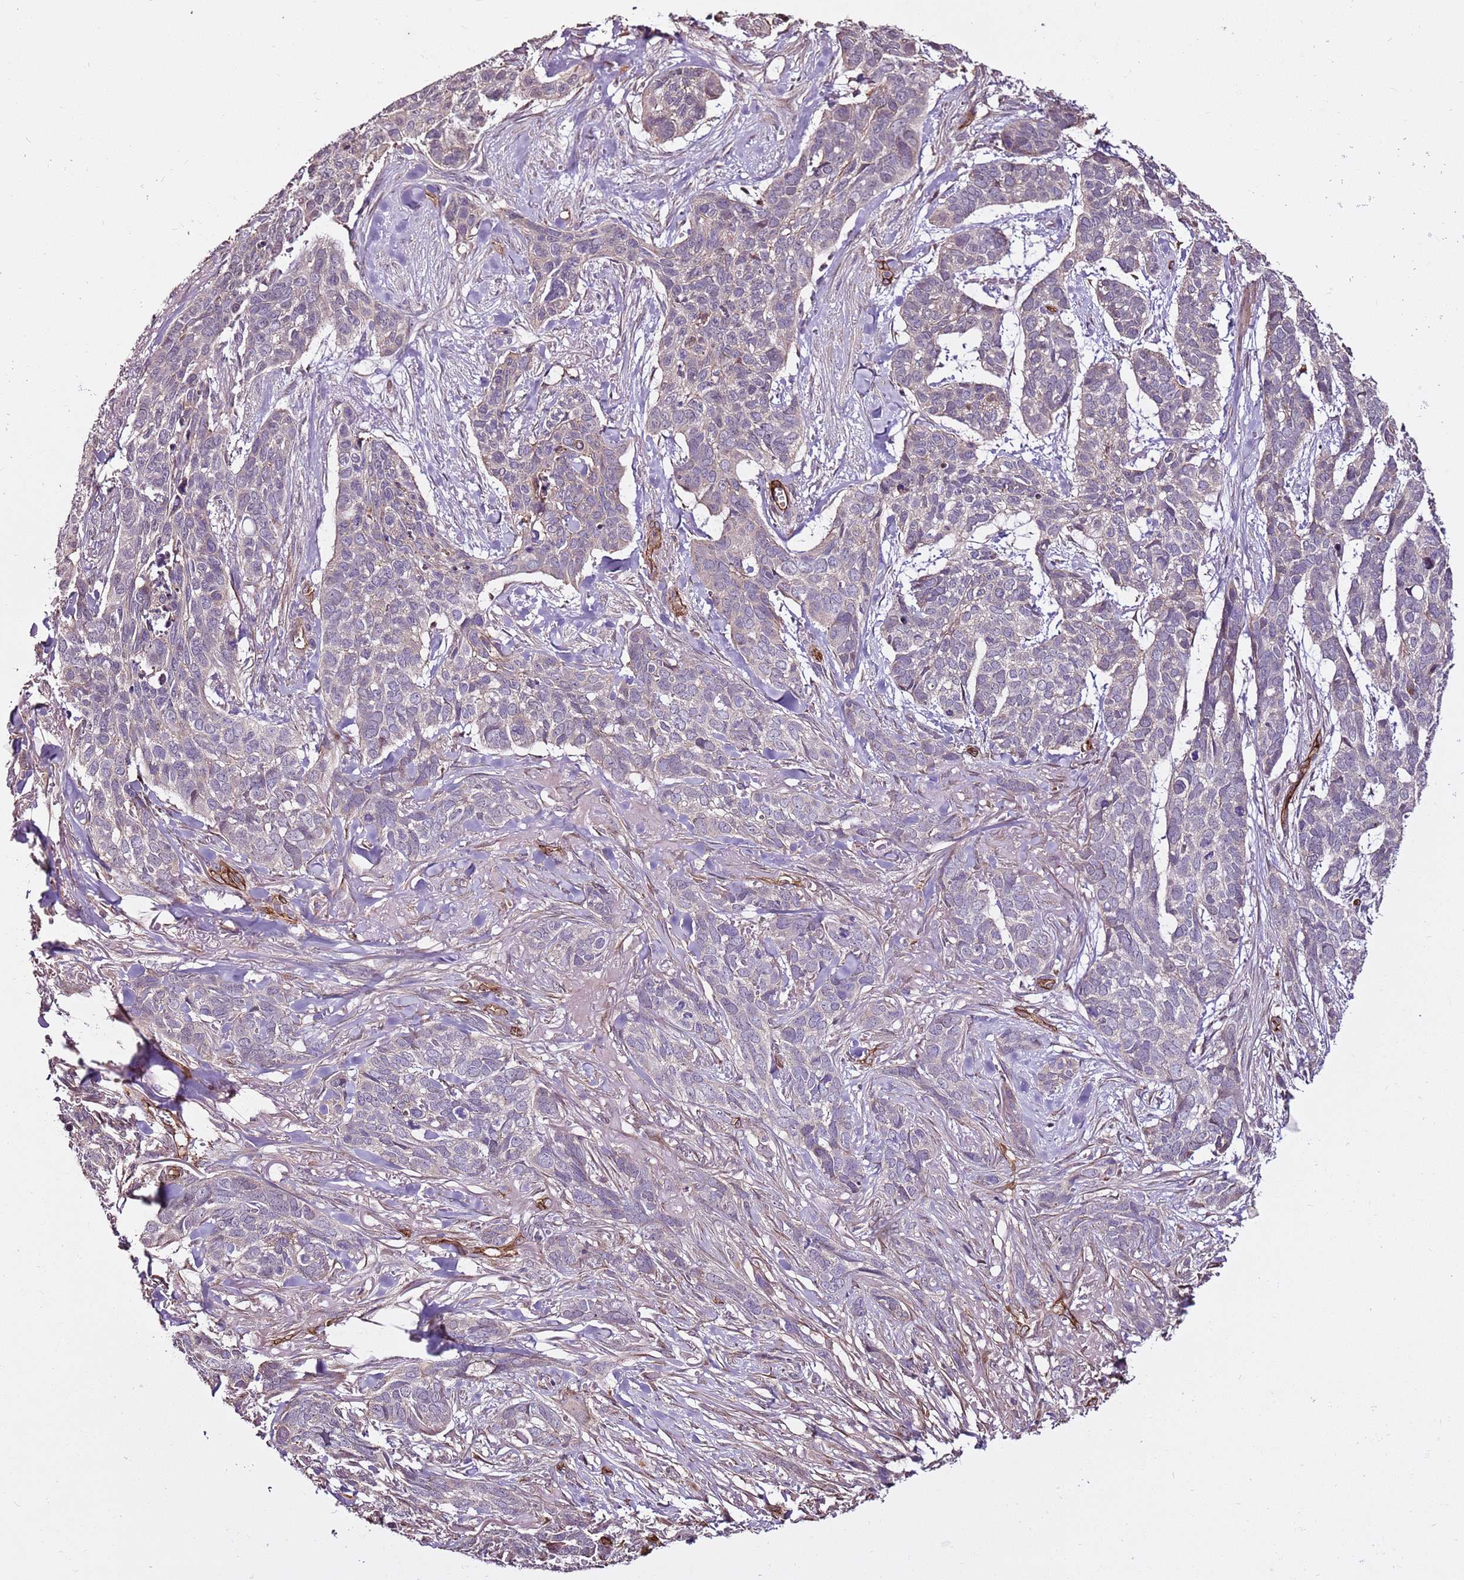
{"staining": {"intensity": "negative", "quantity": "none", "location": "none"}, "tissue": "skin cancer", "cell_type": "Tumor cells", "image_type": "cancer", "snomed": [{"axis": "morphology", "description": "Basal cell carcinoma"}, {"axis": "topography", "description": "Skin"}], "caption": "This is an immunohistochemistry photomicrograph of basal cell carcinoma (skin). There is no positivity in tumor cells.", "gene": "ZNF827", "patient": {"sex": "male", "age": 86}}